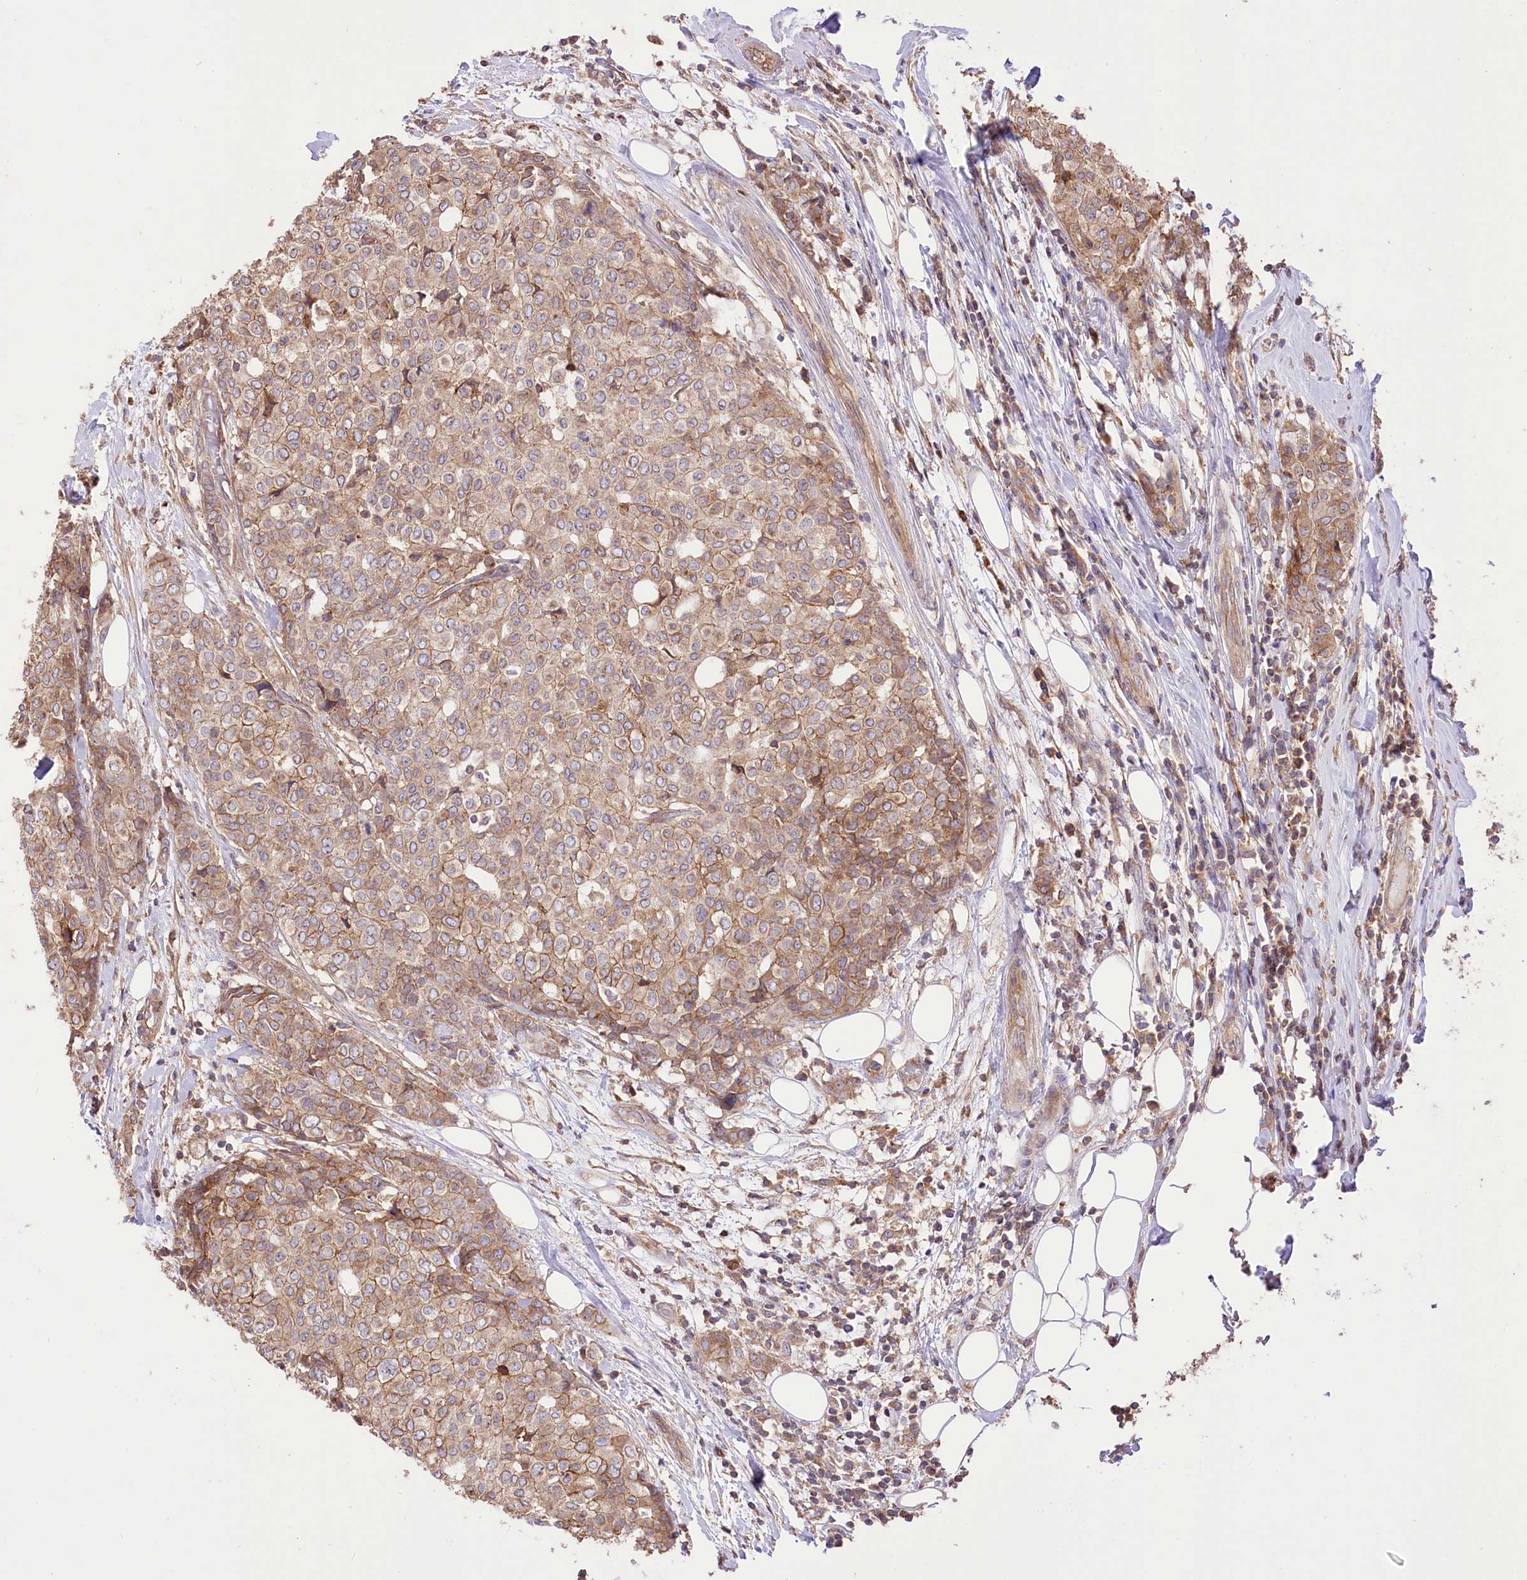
{"staining": {"intensity": "moderate", "quantity": "25%-75%", "location": "cytoplasmic/membranous"}, "tissue": "breast cancer", "cell_type": "Tumor cells", "image_type": "cancer", "snomed": [{"axis": "morphology", "description": "Lobular carcinoma"}, {"axis": "topography", "description": "Breast"}], "caption": "Immunohistochemistry (IHC) of human breast cancer (lobular carcinoma) exhibits medium levels of moderate cytoplasmic/membranous staining in approximately 25%-75% of tumor cells.", "gene": "XYLB", "patient": {"sex": "female", "age": 51}}